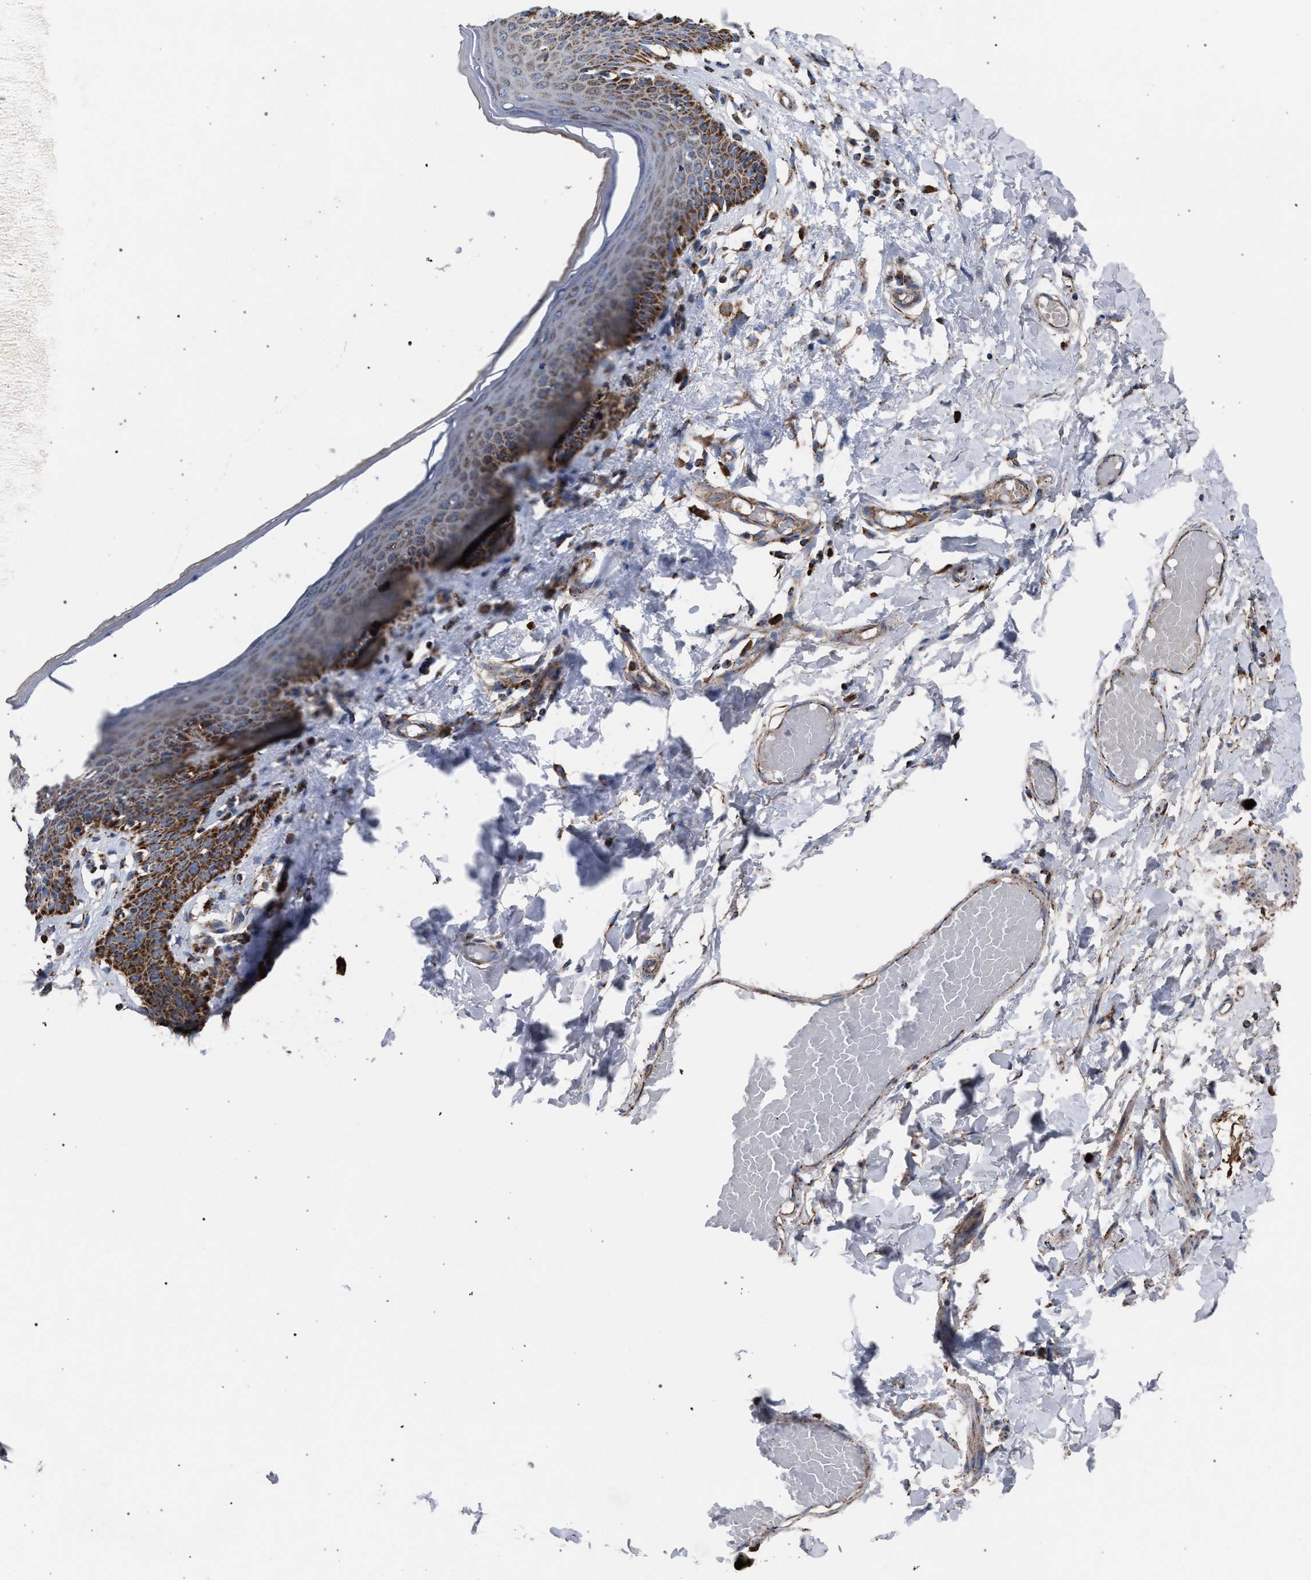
{"staining": {"intensity": "moderate", "quantity": "25%-75%", "location": "cytoplasmic/membranous"}, "tissue": "skin", "cell_type": "Epidermal cells", "image_type": "normal", "snomed": [{"axis": "morphology", "description": "Normal tissue, NOS"}, {"axis": "topography", "description": "Vulva"}], "caption": "This is an image of immunohistochemistry staining of unremarkable skin, which shows moderate staining in the cytoplasmic/membranous of epidermal cells.", "gene": "VPS13A", "patient": {"sex": "female", "age": 66}}